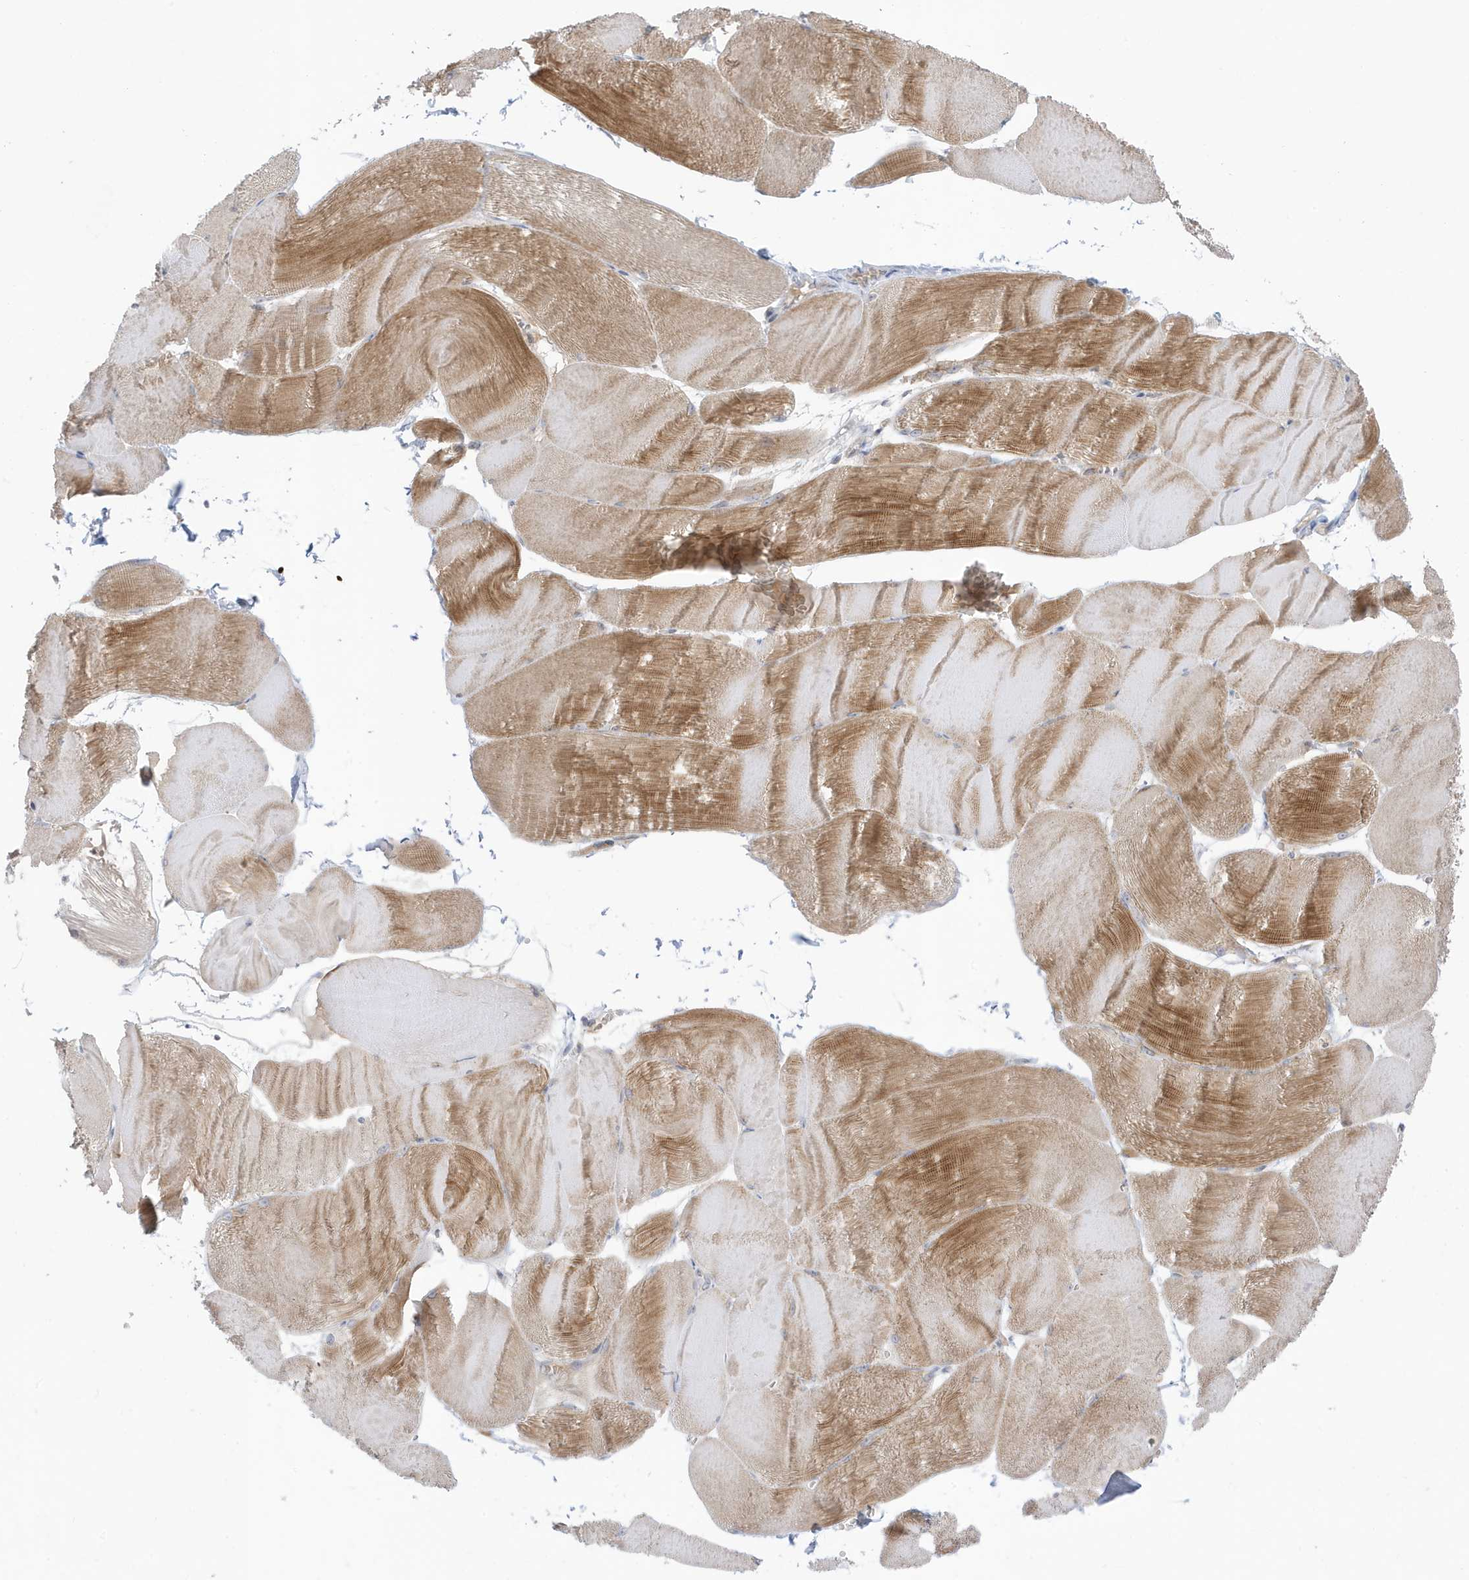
{"staining": {"intensity": "moderate", "quantity": "25%-75%", "location": "cytoplasmic/membranous"}, "tissue": "skeletal muscle", "cell_type": "Myocytes", "image_type": "normal", "snomed": [{"axis": "morphology", "description": "Normal tissue, NOS"}, {"axis": "morphology", "description": "Basal cell carcinoma"}, {"axis": "topography", "description": "Skeletal muscle"}], "caption": "Brown immunohistochemical staining in benign human skeletal muscle reveals moderate cytoplasmic/membranous expression in approximately 25%-75% of myocytes.", "gene": "NPPC", "patient": {"sex": "female", "age": 64}}